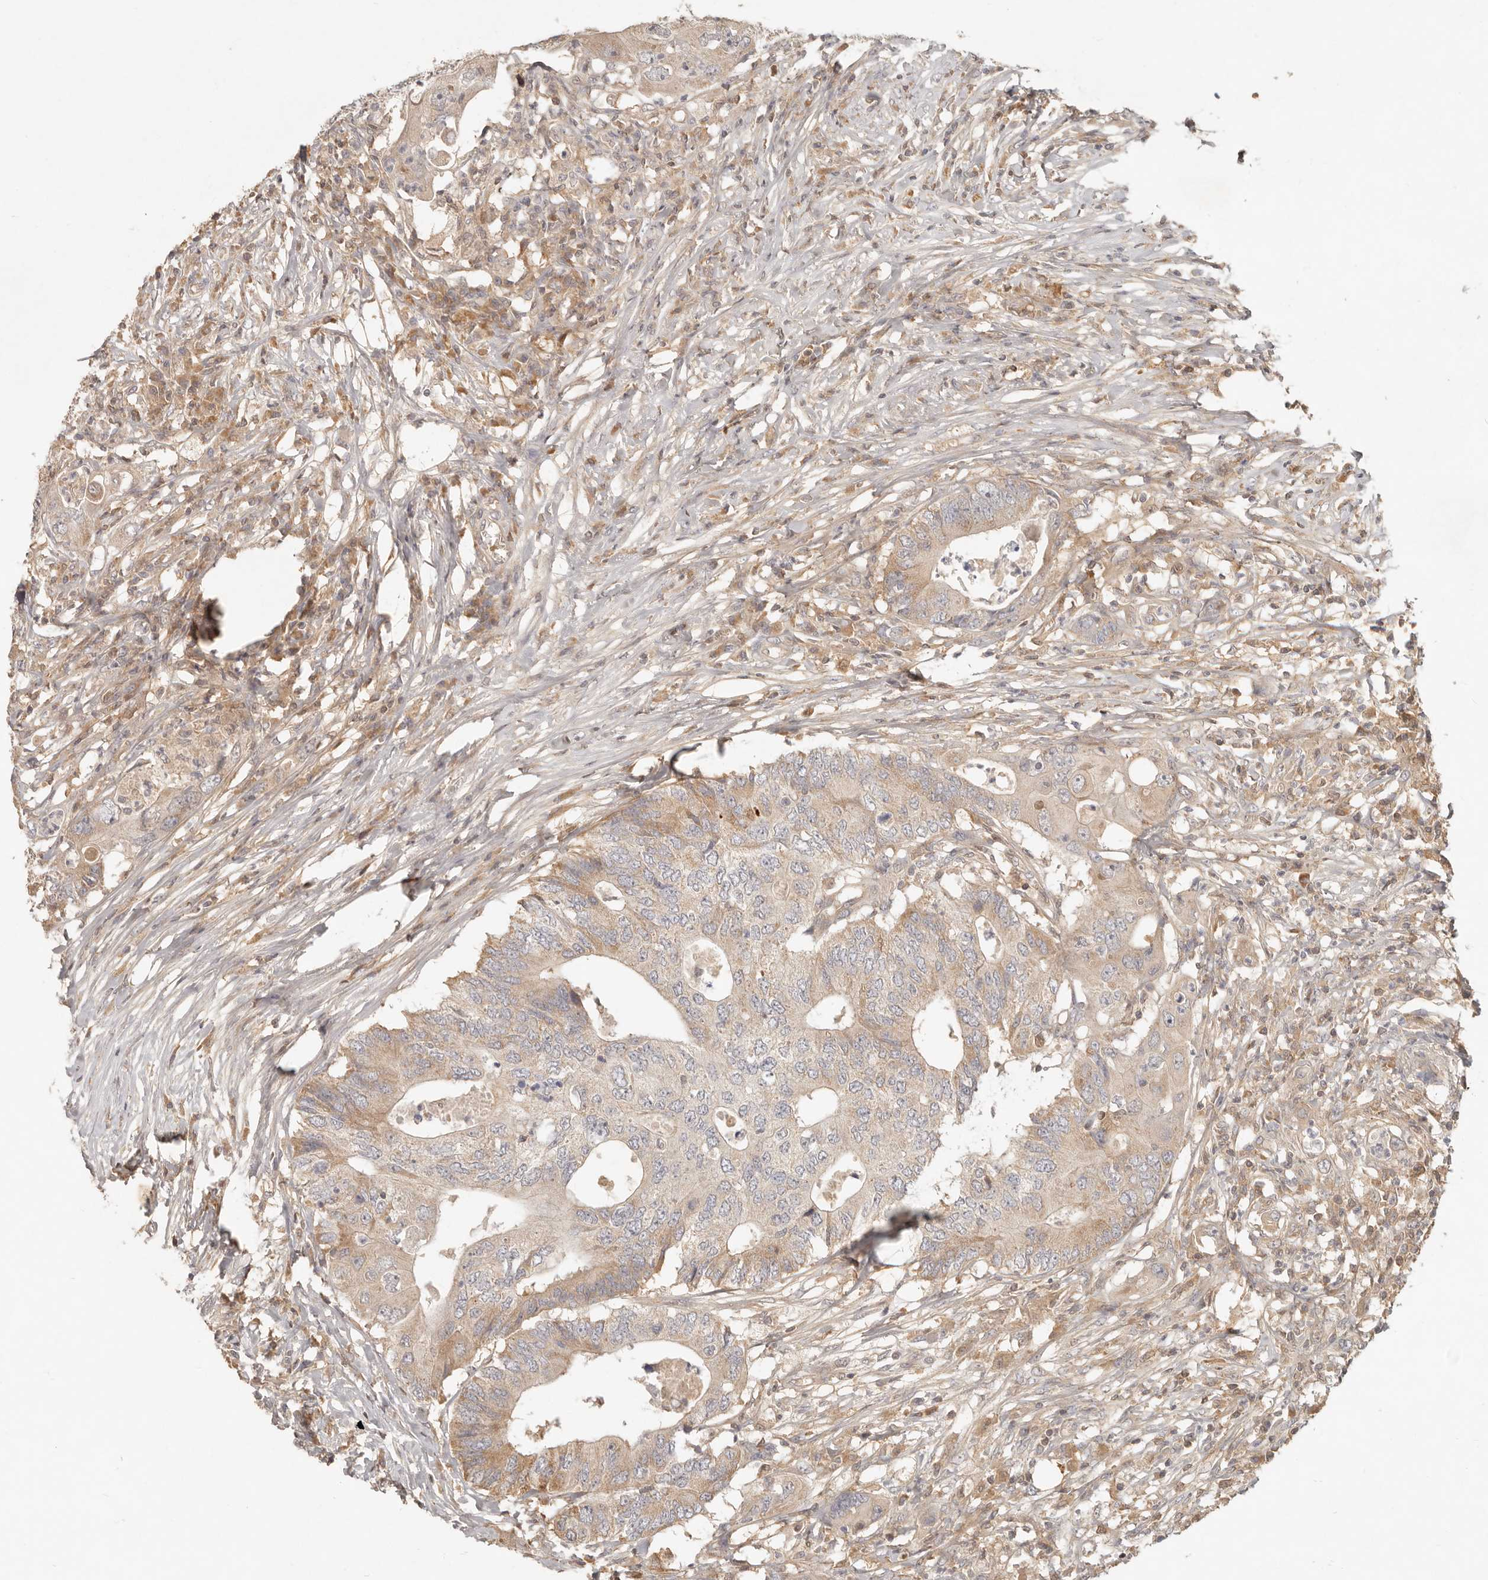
{"staining": {"intensity": "moderate", "quantity": "<25%", "location": "cytoplasmic/membranous"}, "tissue": "colorectal cancer", "cell_type": "Tumor cells", "image_type": "cancer", "snomed": [{"axis": "morphology", "description": "Adenocarcinoma, NOS"}, {"axis": "topography", "description": "Colon"}], "caption": "The histopathology image shows staining of colorectal adenocarcinoma, revealing moderate cytoplasmic/membranous protein expression (brown color) within tumor cells.", "gene": "NECAP2", "patient": {"sex": "male", "age": 71}}